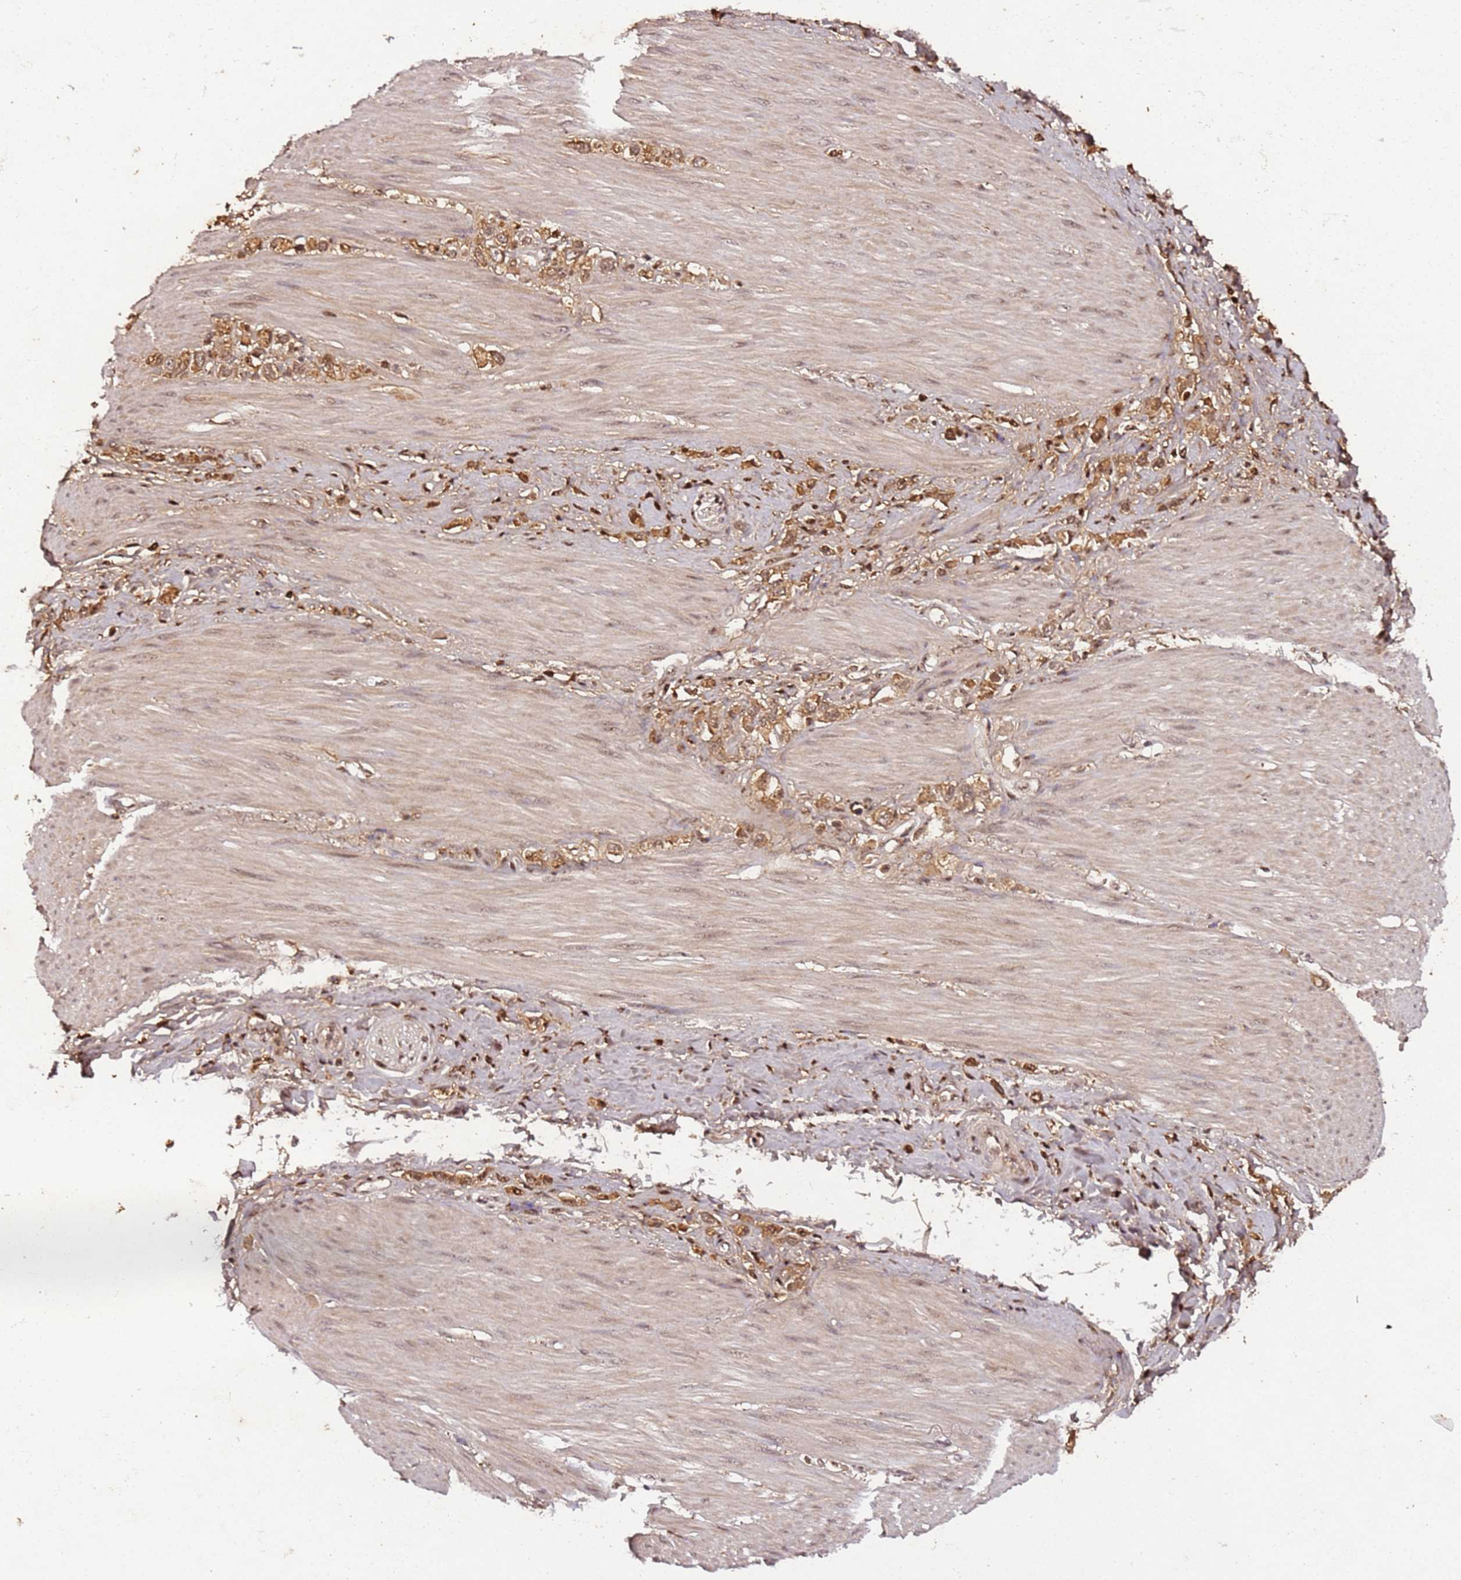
{"staining": {"intensity": "moderate", "quantity": ">75%", "location": "cytoplasmic/membranous,nuclear"}, "tissue": "stomach cancer", "cell_type": "Tumor cells", "image_type": "cancer", "snomed": [{"axis": "morphology", "description": "Adenocarcinoma, NOS"}, {"axis": "topography", "description": "Stomach"}], "caption": "This image reveals immunohistochemistry staining of human stomach cancer, with medium moderate cytoplasmic/membranous and nuclear staining in approximately >75% of tumor cells.", "gene": "COL1A2", "patient": {"sex": "female", "age": 65}}